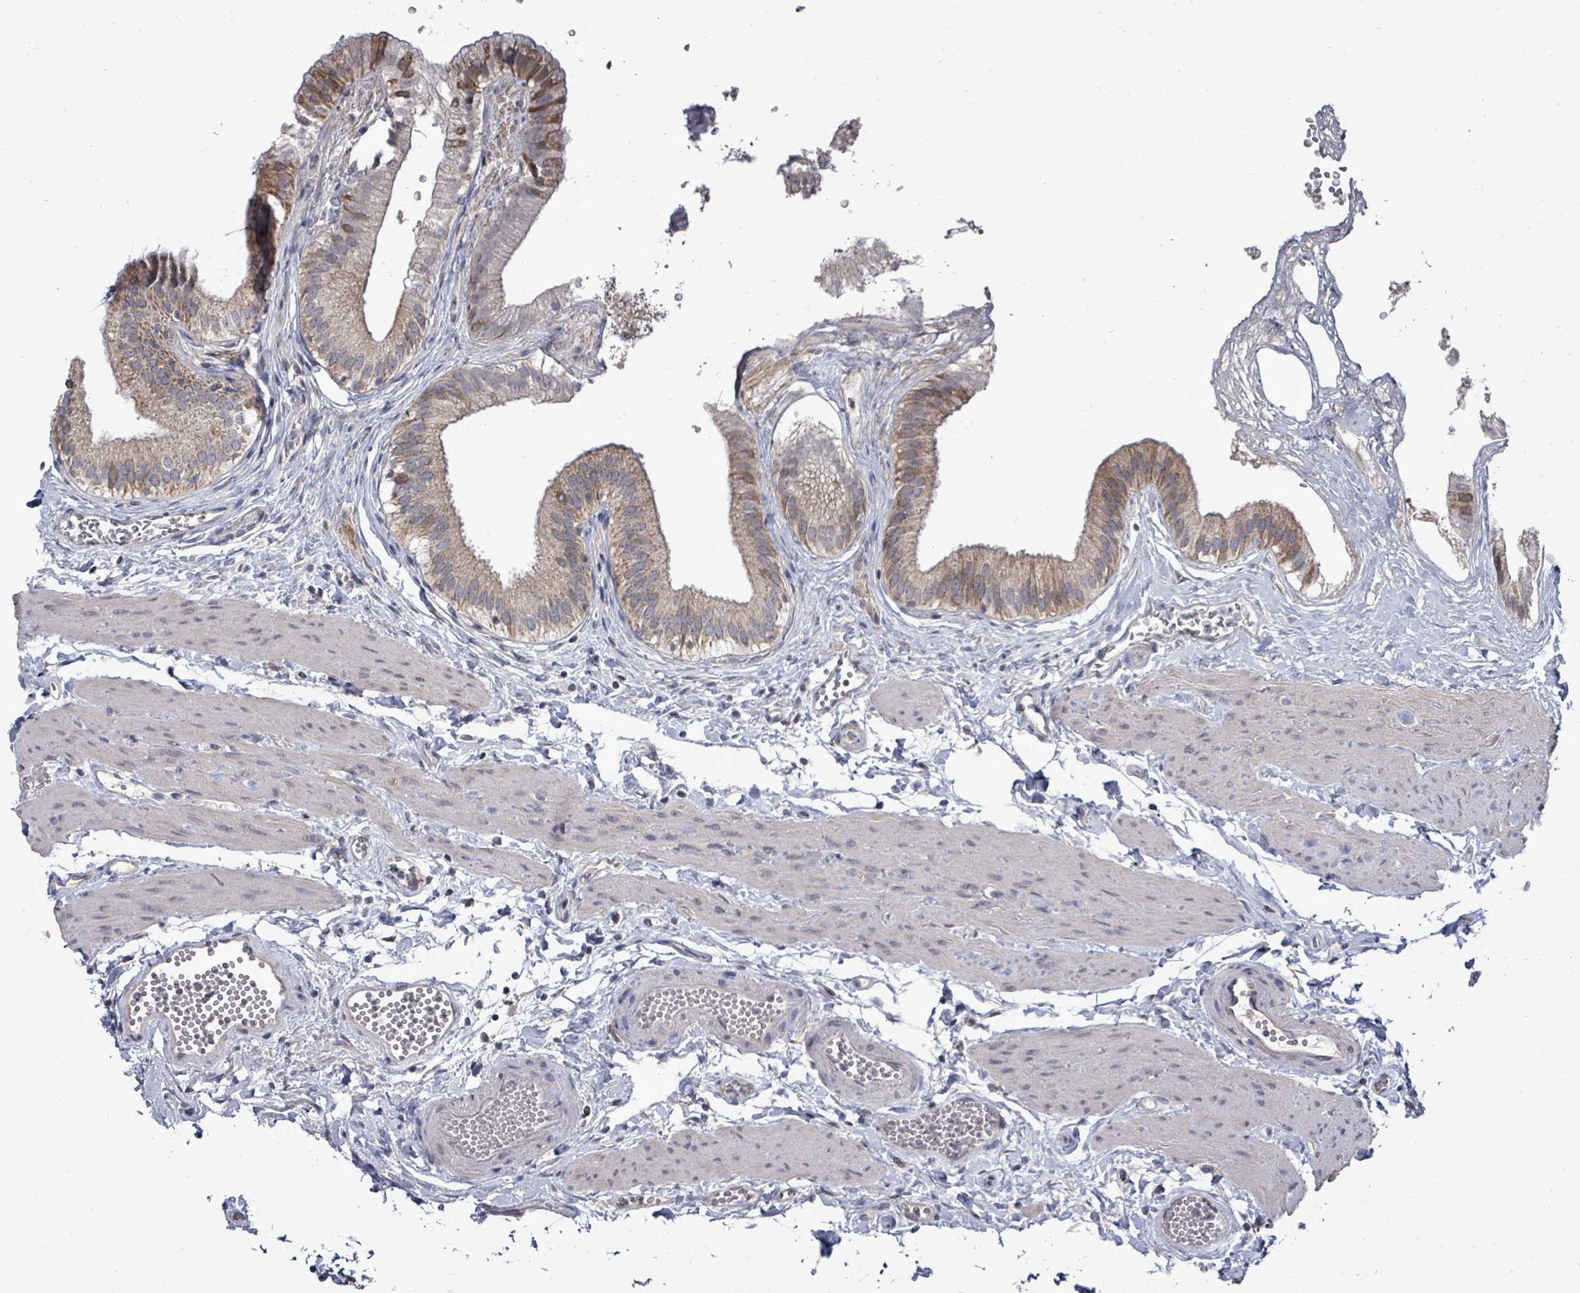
{"staining": {"intensity": "moderate", "quantity": ">75%", "location": "cytoplasmic/membranous"}, "tissue": "gallbladder", "cell_type": "Glandular cells", "image_type": "normal", "snomed": [{"axis": "morphology", "description": "Normal tissue, NOS"}, {"axis": "topography", "description": "Gallbladder"}], "caption": "Immunohistochemistry photomicrograph of benign gallbladder: human gallbladder stained using immunohistochemistry (IHC) displays medium levels of moderate protein expression localized specifically in the cytoplasmic/membranous of glandular cells, appearing as a cytoplasmic/membranous brown color.", "gene": "POMGNT2", "patient": {"sex": "female", "age": 54}}